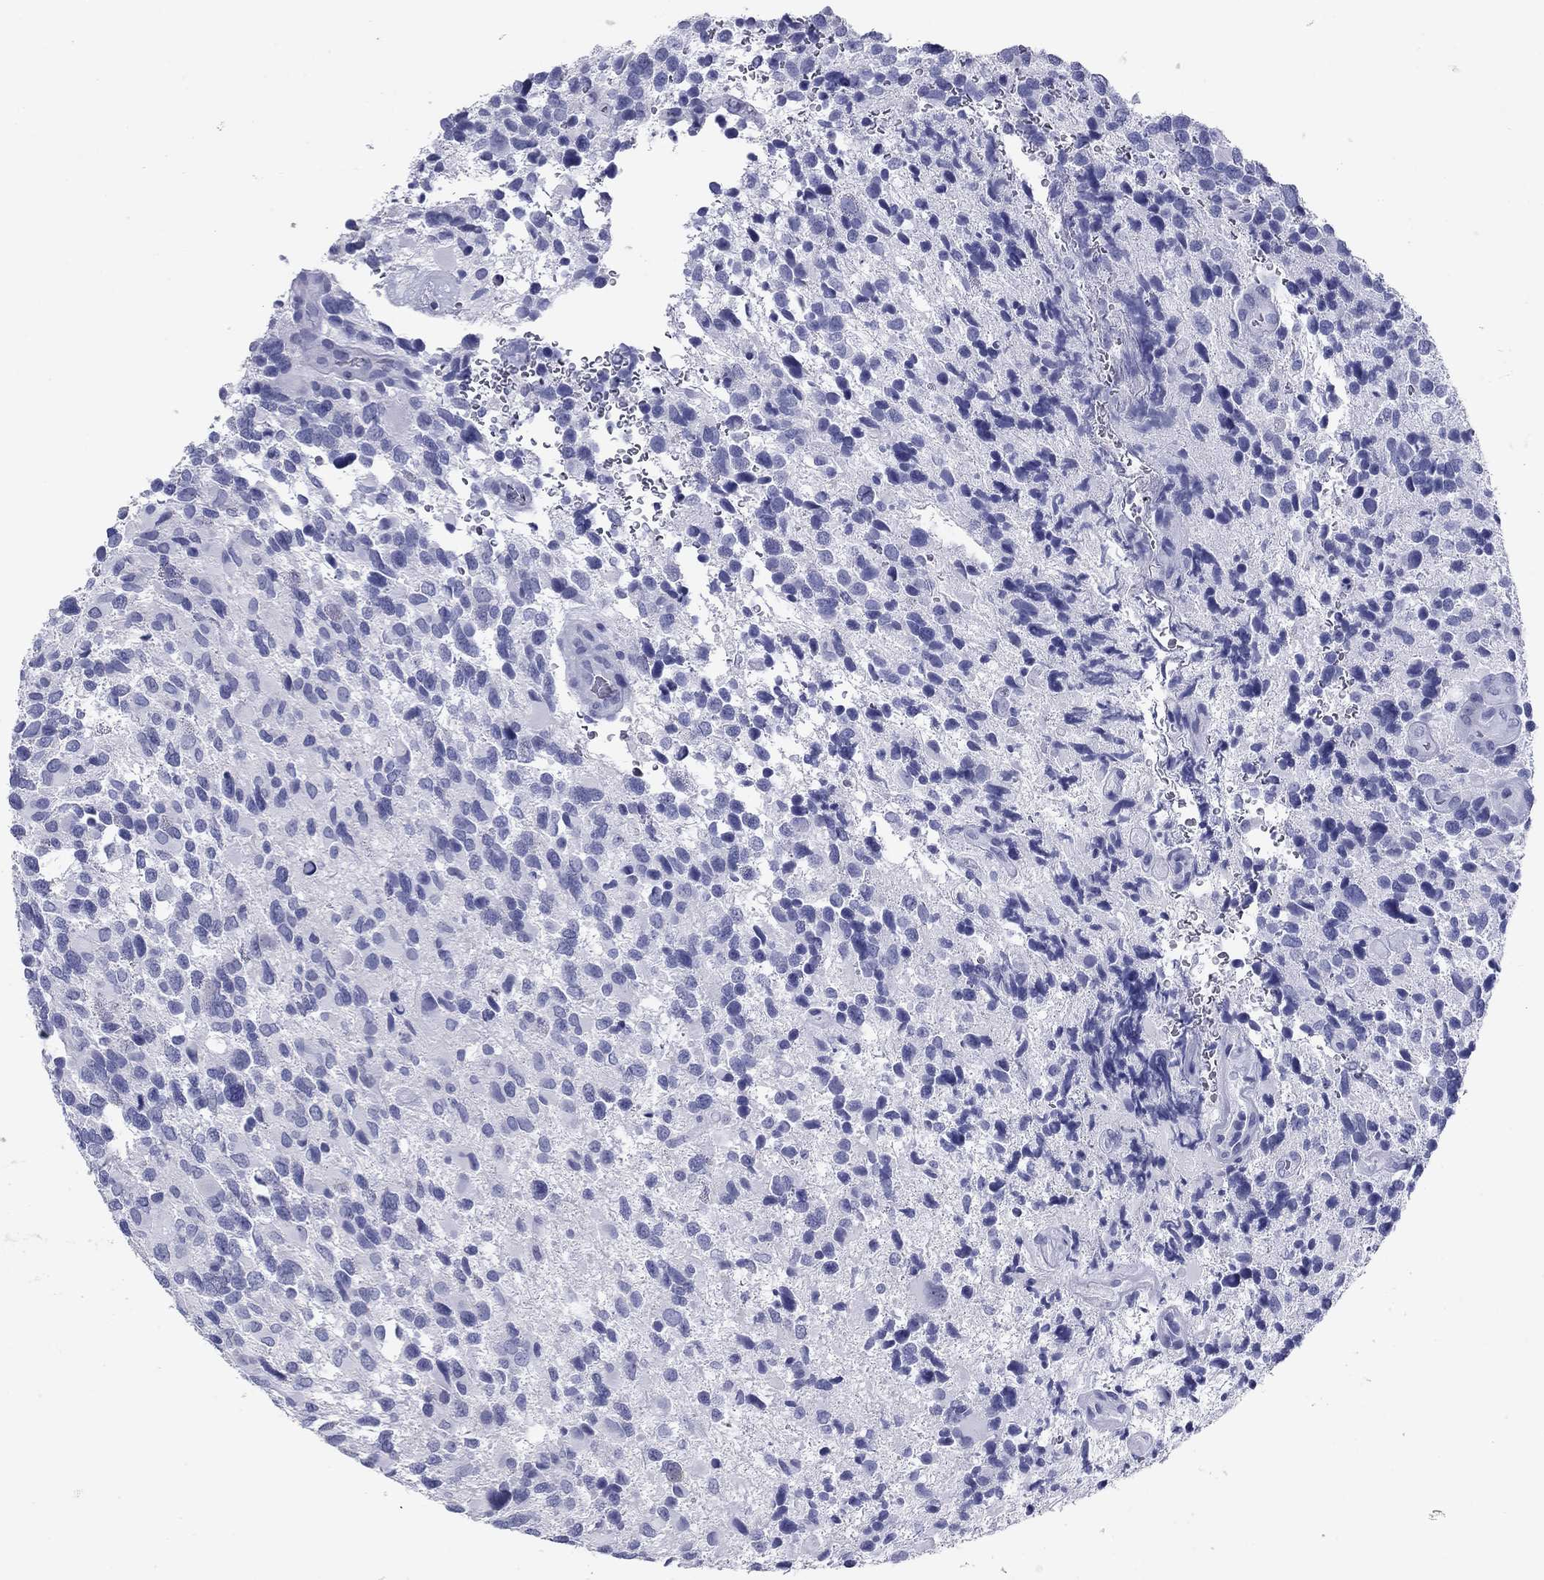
{"staining": {"intensity": "negative", "quantity": "none", "location": "none"}, "tissue": "glioma", "cell_type": "Tumor cells", "image_type": "cancer", "snomed": [{"axis": "morphology", "description": "Glioma, malignant, Low grade"}, {"axis": "topography", "description": "Brain"}], "caption": "Malignant glioma (low-grade) was stained to show a protein in brown. There is no significant expression in tumor cells.", "gene": "NPPA", "patient": {"sex": "female", "age": 32}}